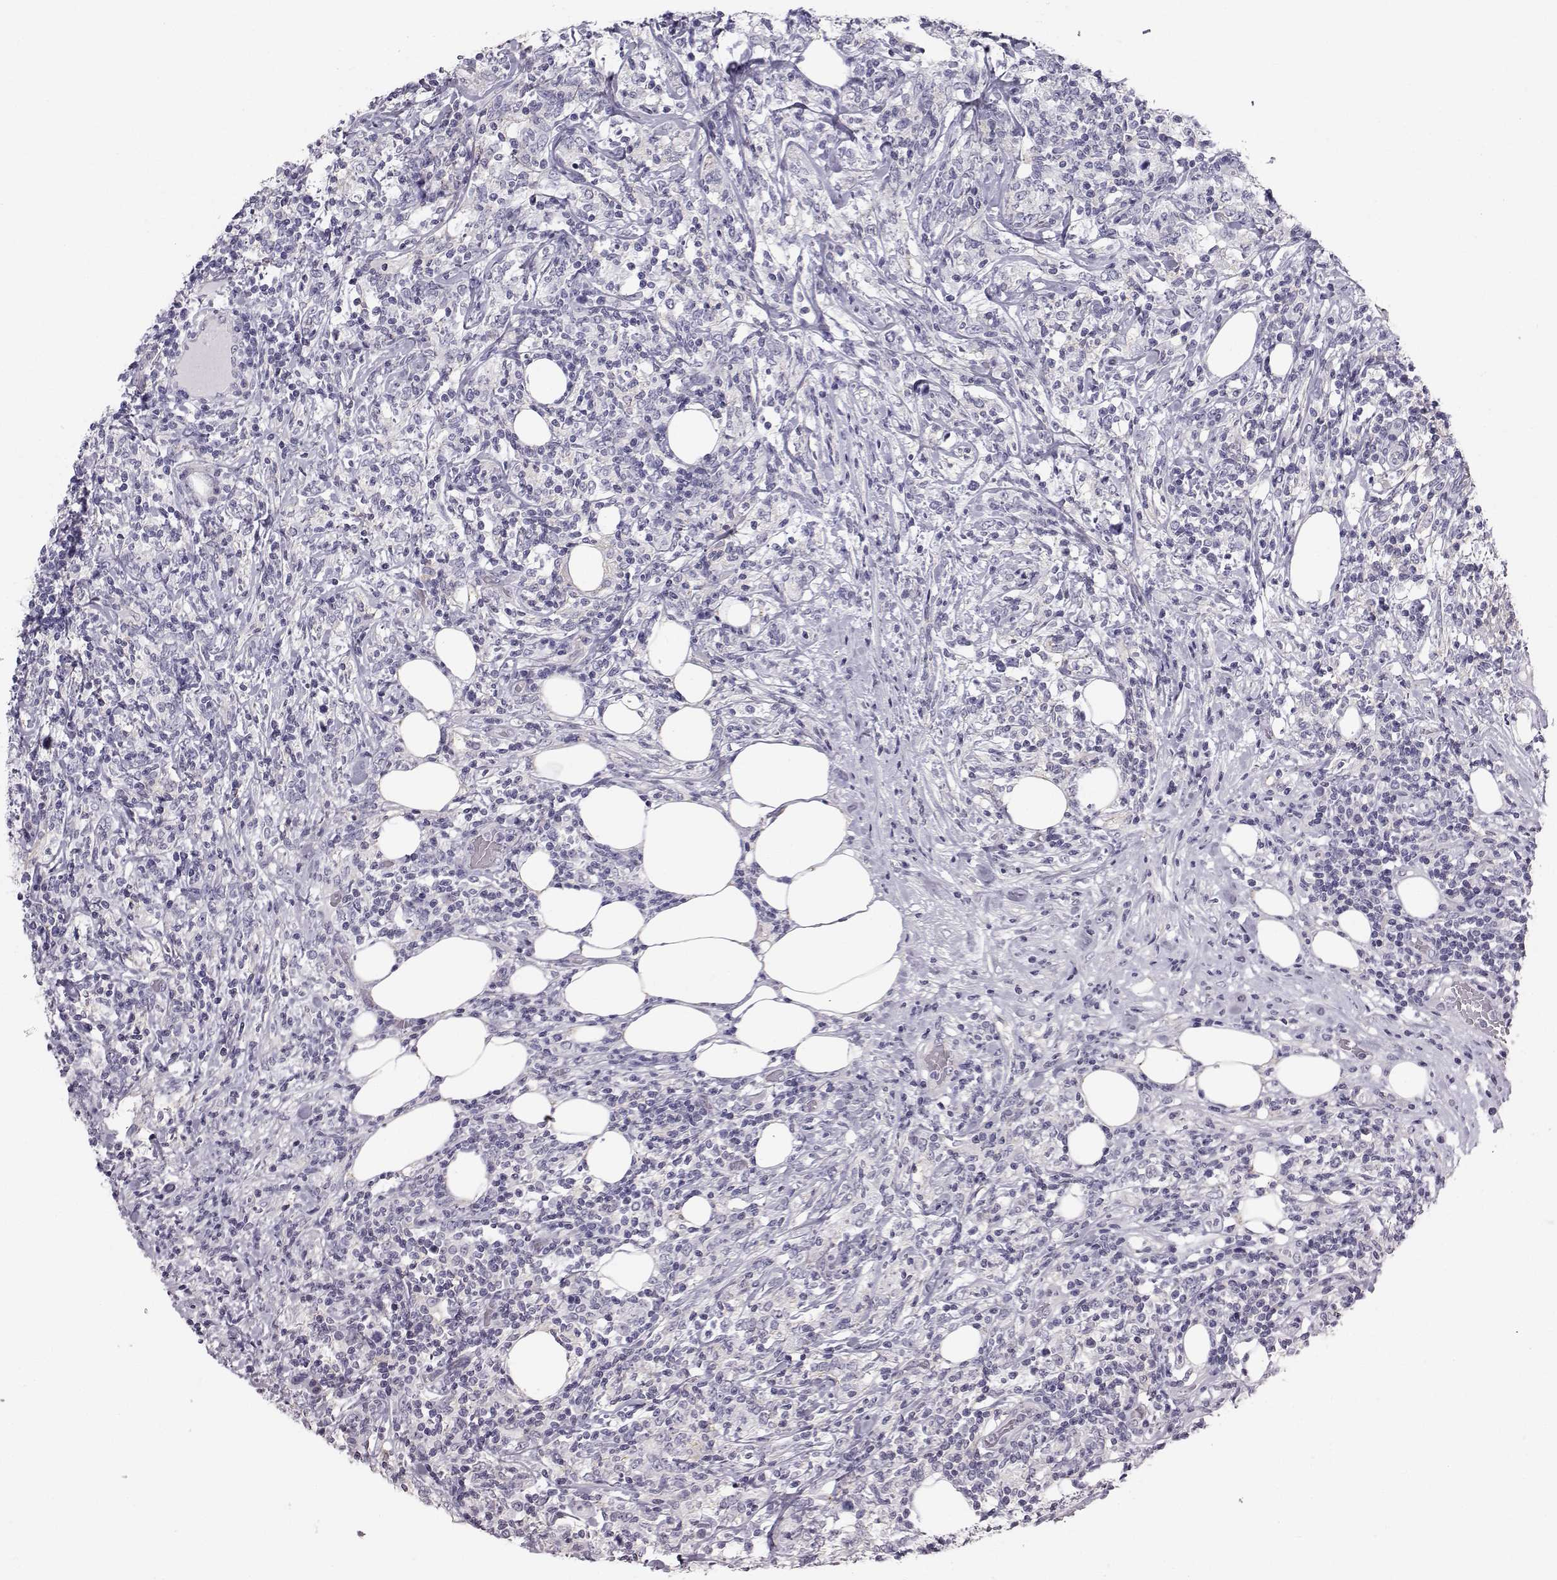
{"staining": {"intensity": "negative", "quantity": "none", "location": "none"}, "tissue": "lymphoma", "cell_type": "Tumor cells", "image_type": "cancer", "snomed": [{"axis": "morphology", "description": "Malignant lymphoma, non-Hodgkin's type, High grade"}, {"axis": "topography", "description": "Lymph node"}], "caption": "Malignant lymphoma, non-Hodgkin's type (high-grade) stained for a protein using immunohistochemistry demonstrates no expression tumor cells.", "gene": "SPDYE4", "patient": {"sex": "female", "age": 84}}